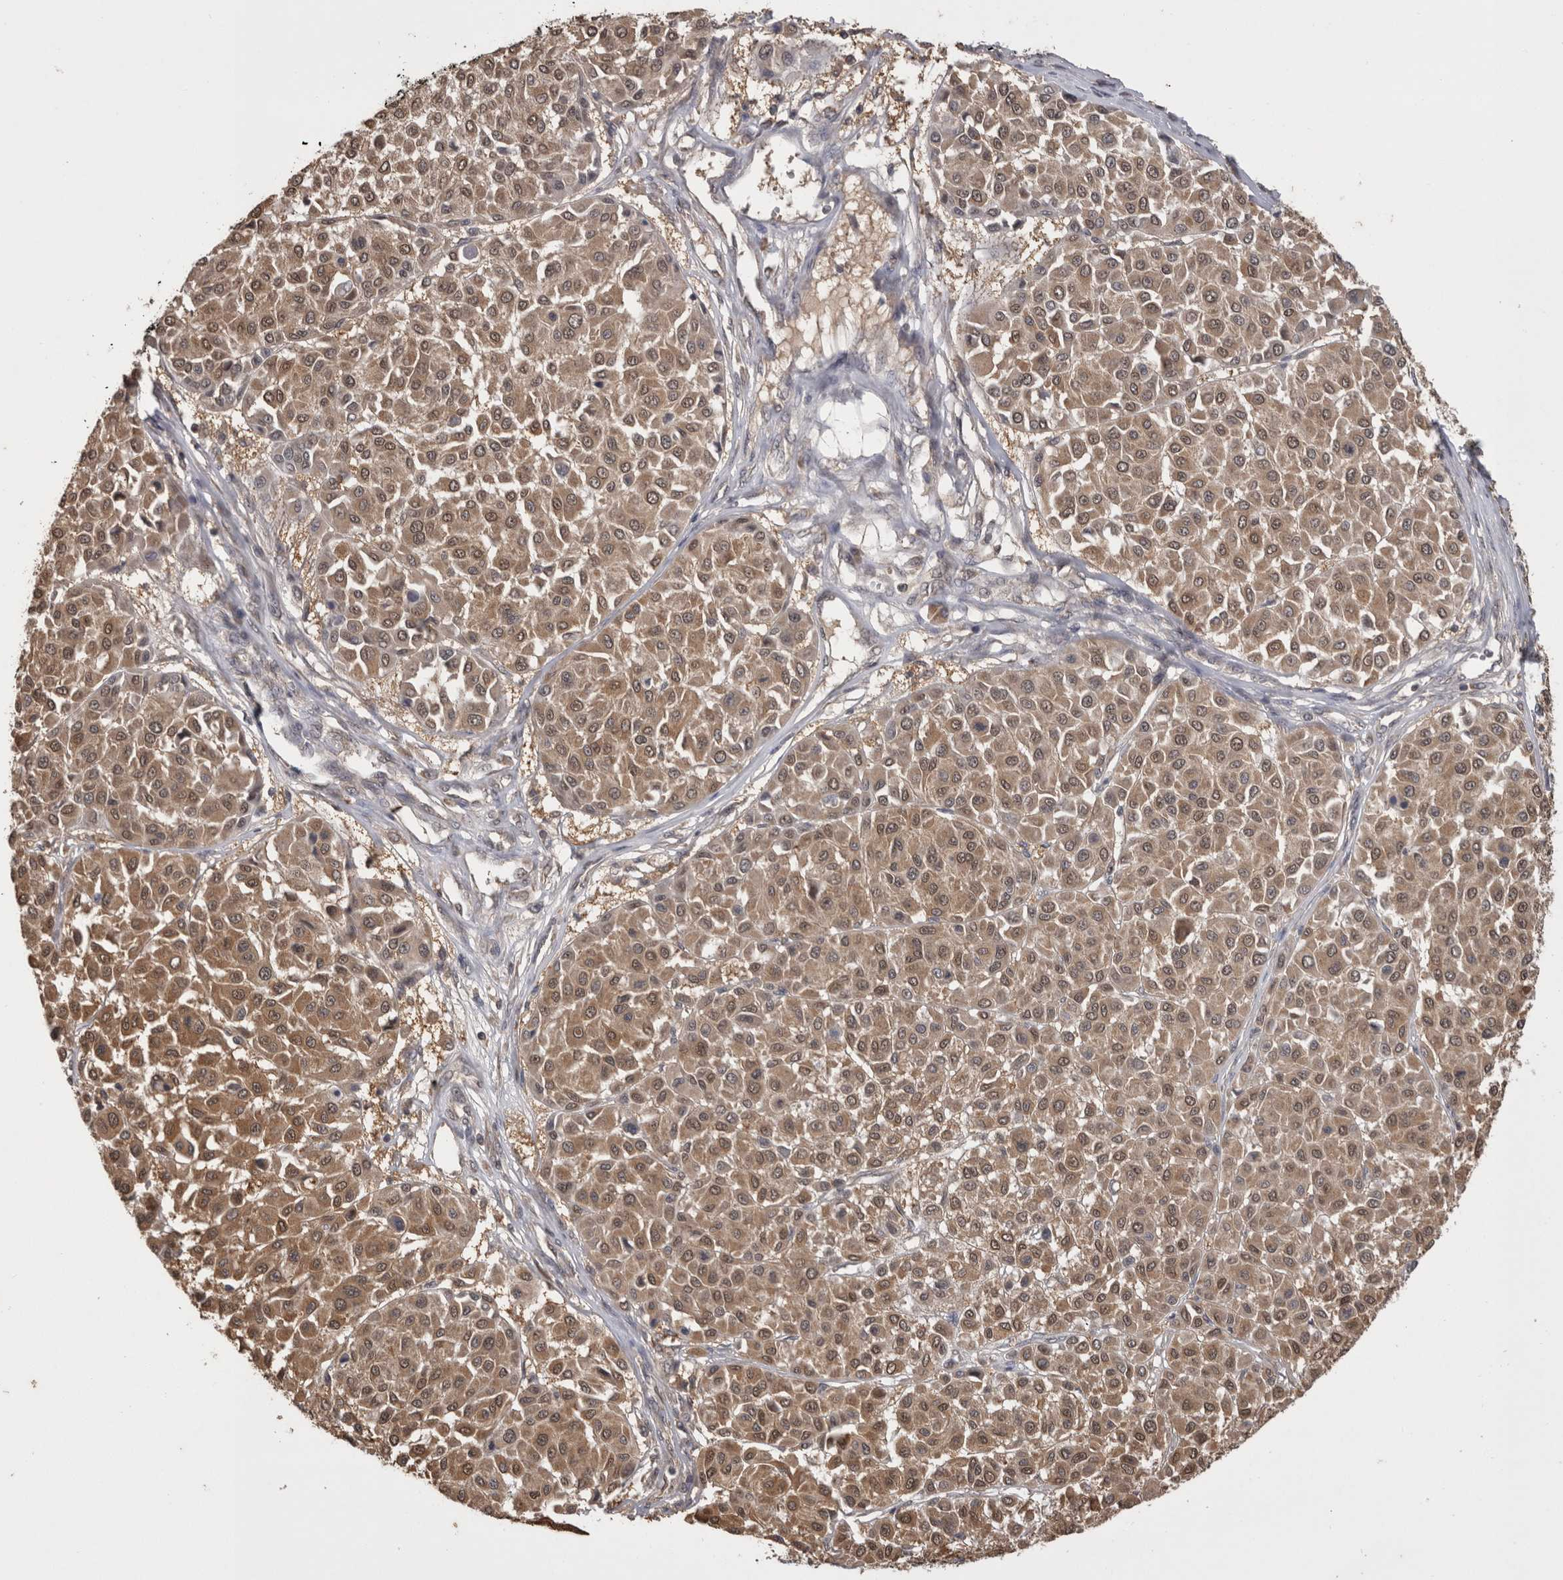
{"staining": {"intensity": "moderate", "quantity": ">75%", "location": "cytoplasmic/membranous,nuclear"}, "tissue": "melanoma", "cell_type": "Tumor cells", "image_type": "cancer", "snomed": [{"axis": "morphology", "description": "Malignant melanoma, Metastatic site"}, {"axis": "topography", "description": "Soft tissue"}], "caption": "A high-resolution image shows immunohistochemistry staining of melanoma, which shows moderate cytoplasmic/membranous and nuclear expression in about >75% of tumor cells. Nuclei are stained in blue.", "gene": "PREP", "patient": {"sex": "male", "age": 41}}